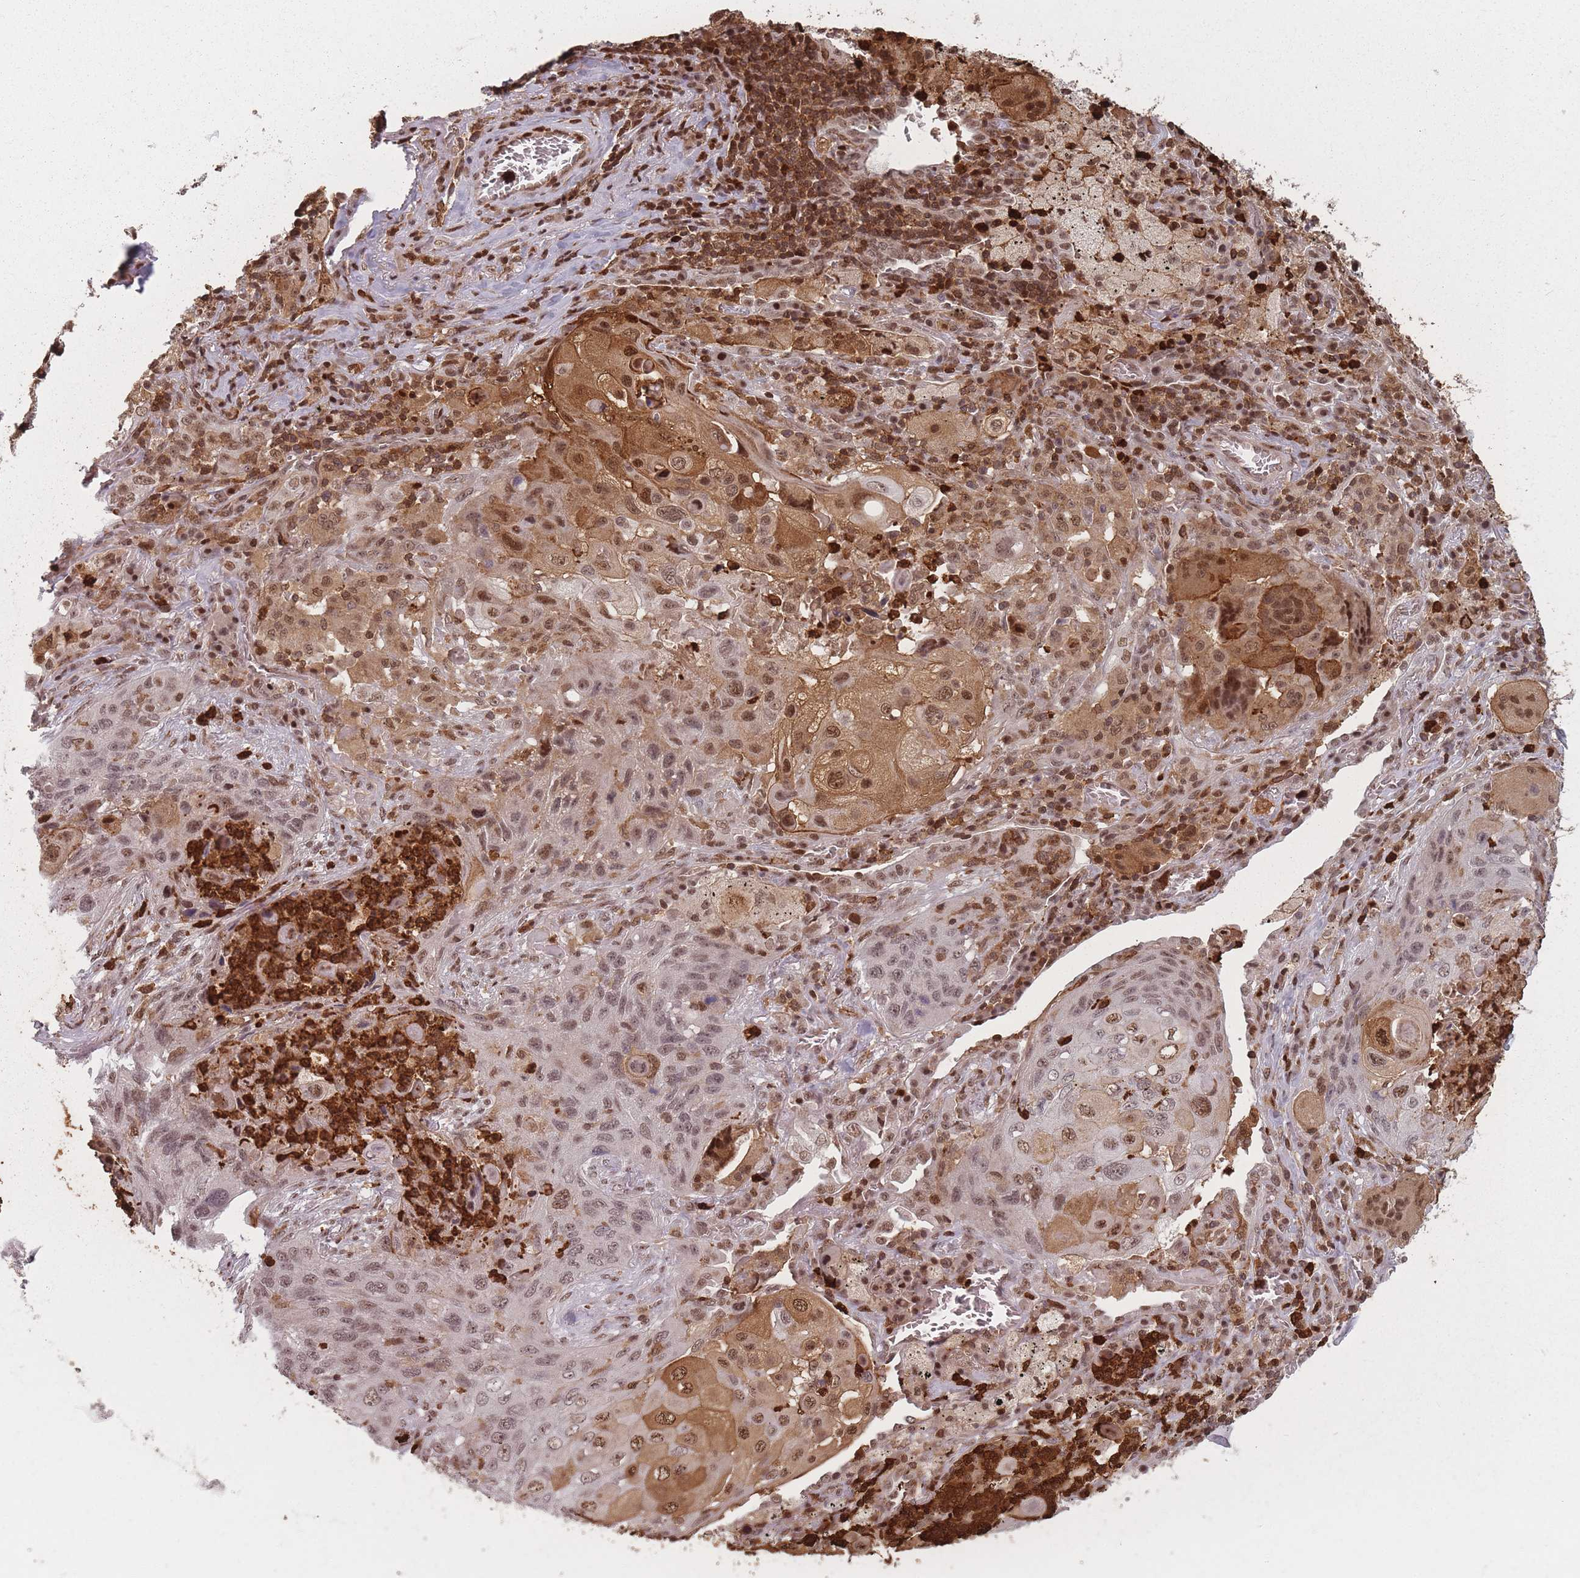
{"staining": {"intensity": "moderate", "quantity": ">75%", "location": "nuclear"}, "tissue": "lung cancer", "cell_type": "Tumor cells", "image_type": "cancer", "snomed": [{"axis": "morphology", "description": "Squamous cell carcinoma, NOS"}, {"axis": "topography", "description": "Lung"}], "caption": "Immunohistochemistry photomicrograph of neoplastic tissue: human lung cancer (squamous cell carcinoma) stained using IHC demonstrates medium levels of moderate protein expression localized specifically in the nuclear of tumor cells, appearing as a nuclear brown color.", "gene": "WDR55", "patient": {"sex": "female", "age": 63}}